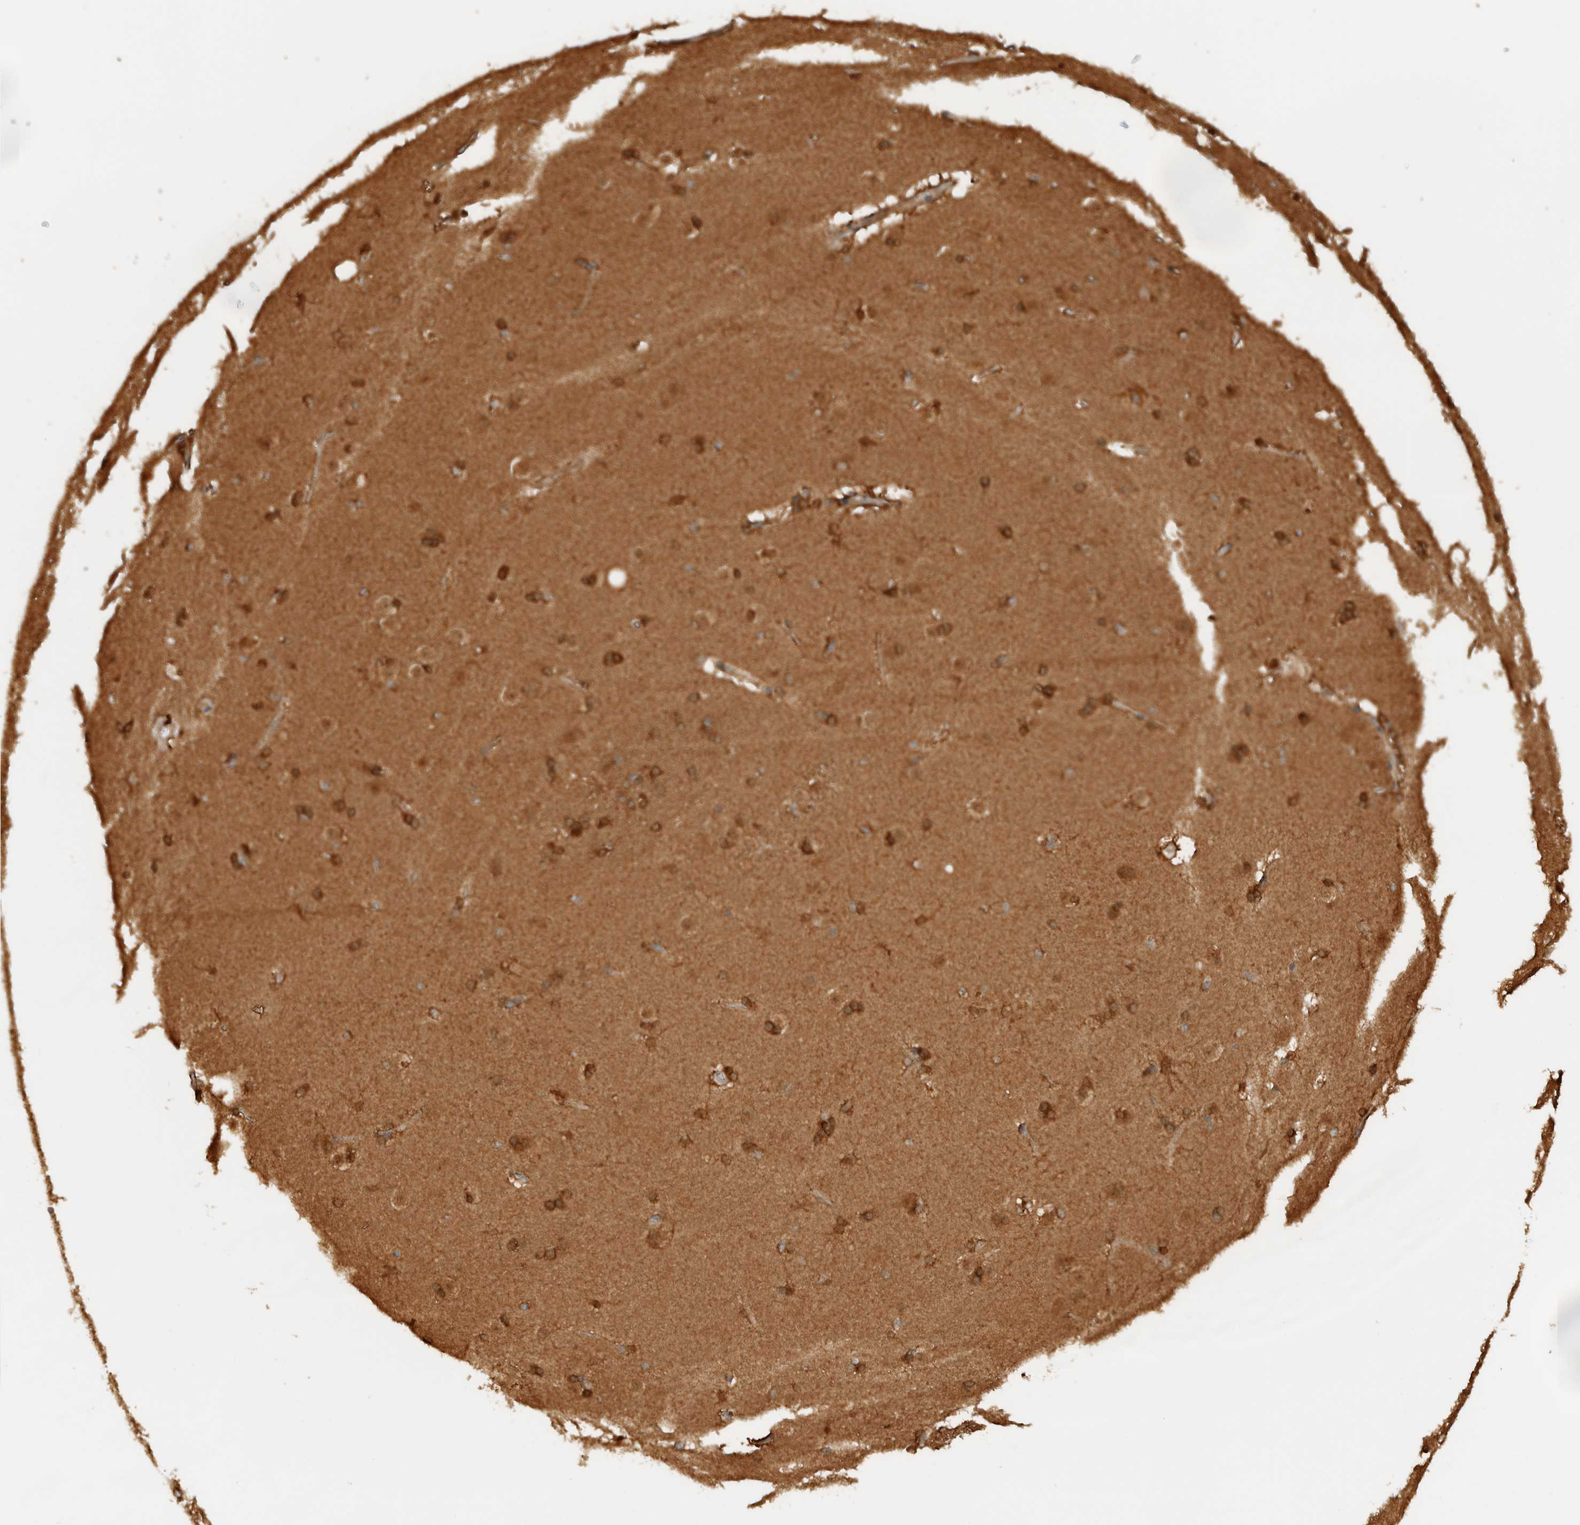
{"staining": {"intensity": "strong", "quantity": ">75%", "location": "cytoplasmic/membranous"}, "tissue": "caudate", "cell_type": "Glial cells", "image_type": "normal", "snomed": [{"axis": "morphology", "description": "Normal tissue, NOS"}, {"axis": "topography", "description": "Lateral ventricle wall"}], "caption": "Strong cytoplasmic/membranous protein positivity is identified in about >75% of glial cells in caudate. Nuclei are stained in blue.", "gene": "CNTROB", "patient": {"sex": "female", "age": 19}}